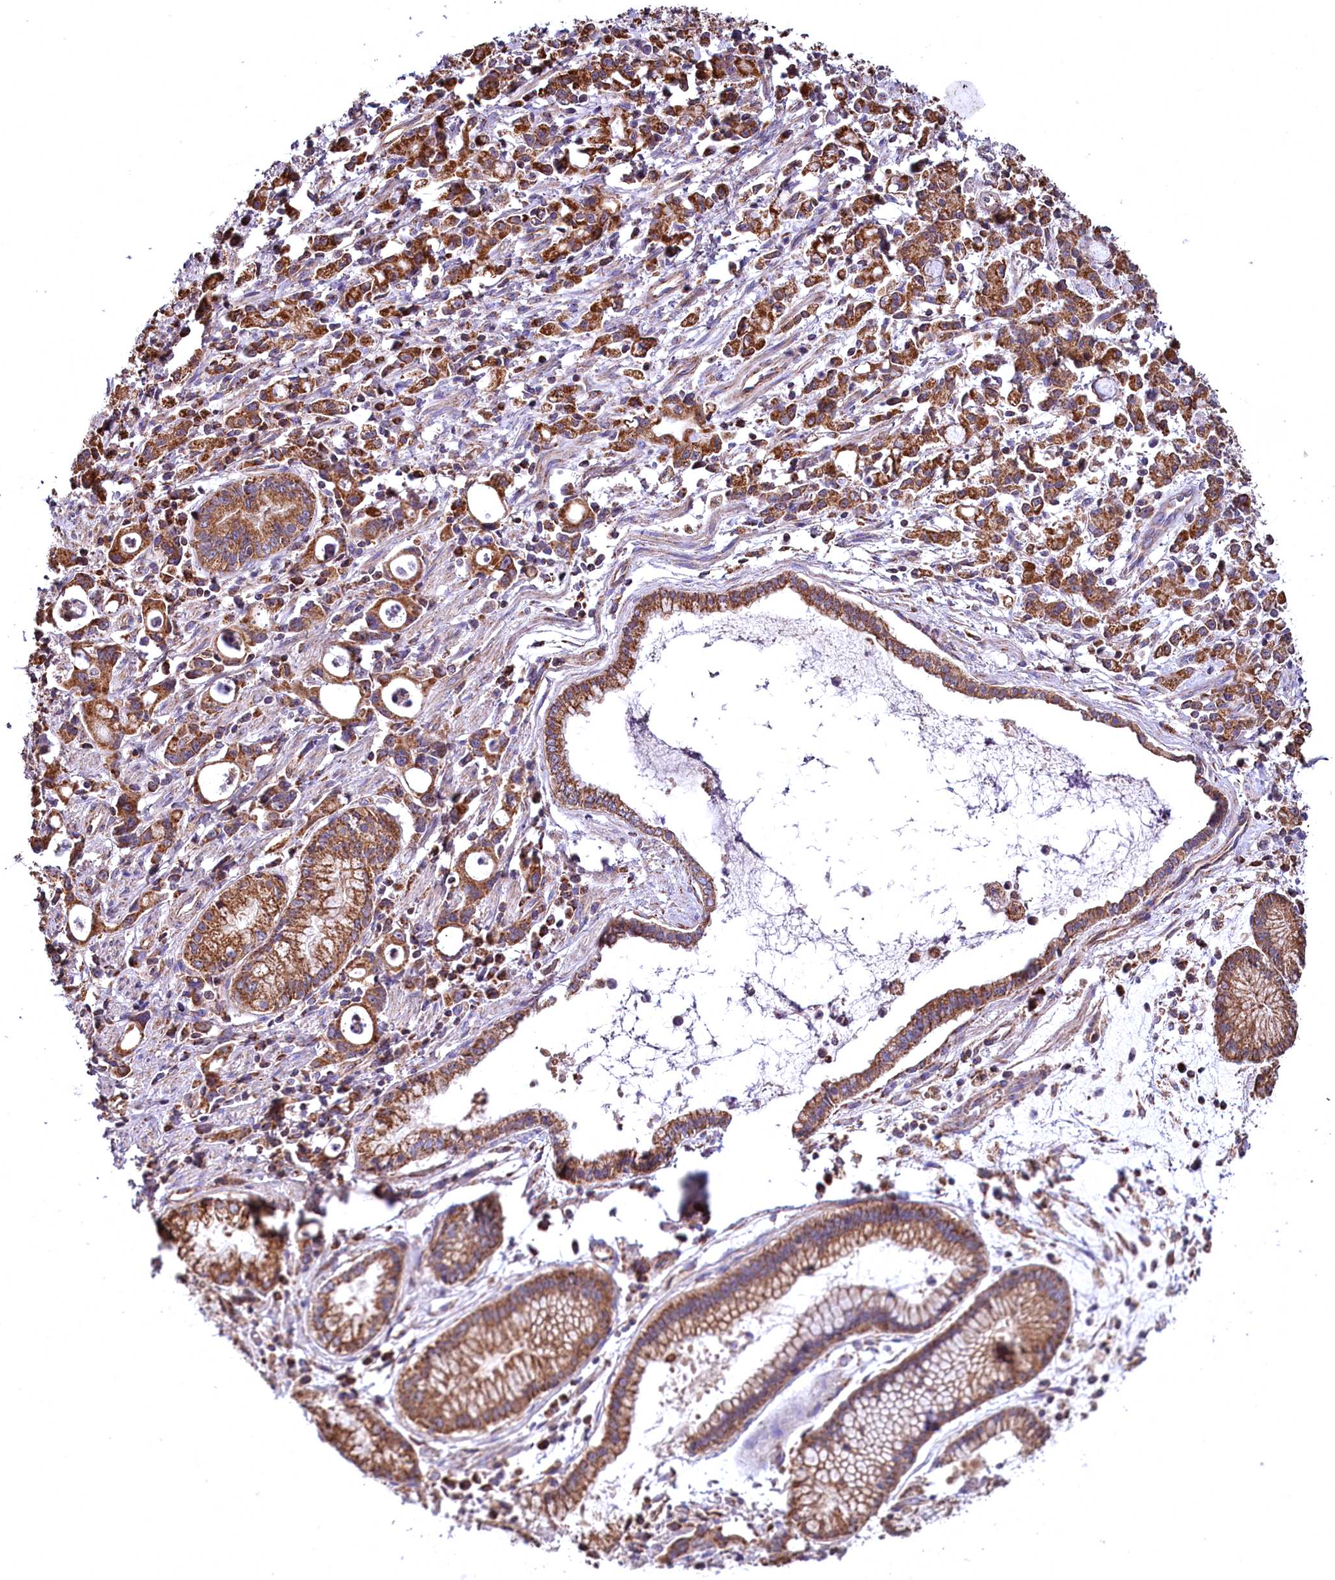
{"staining": {"intensity": "strong", "quantity": ">75%", "location": "cytoplasmic/membranous"}, "tissue": "stomach cancer", "cell_type": "Tumor cells", "image_type": "cancer", "snomed": [{"axis": "morphology", "description": "Adenocarcinoma, NOS"}, {"axis": "topography", "description": "Stomach, lower"}], "caption": "Adenocarcinoma (stomach) was stained to show a protein in brown. There is high levels of strong cytoplasmic/membranous staining in about >75% of tumor cells.", "gene": "NUDT15", "patient": {"sex": "female", "age": 43}}